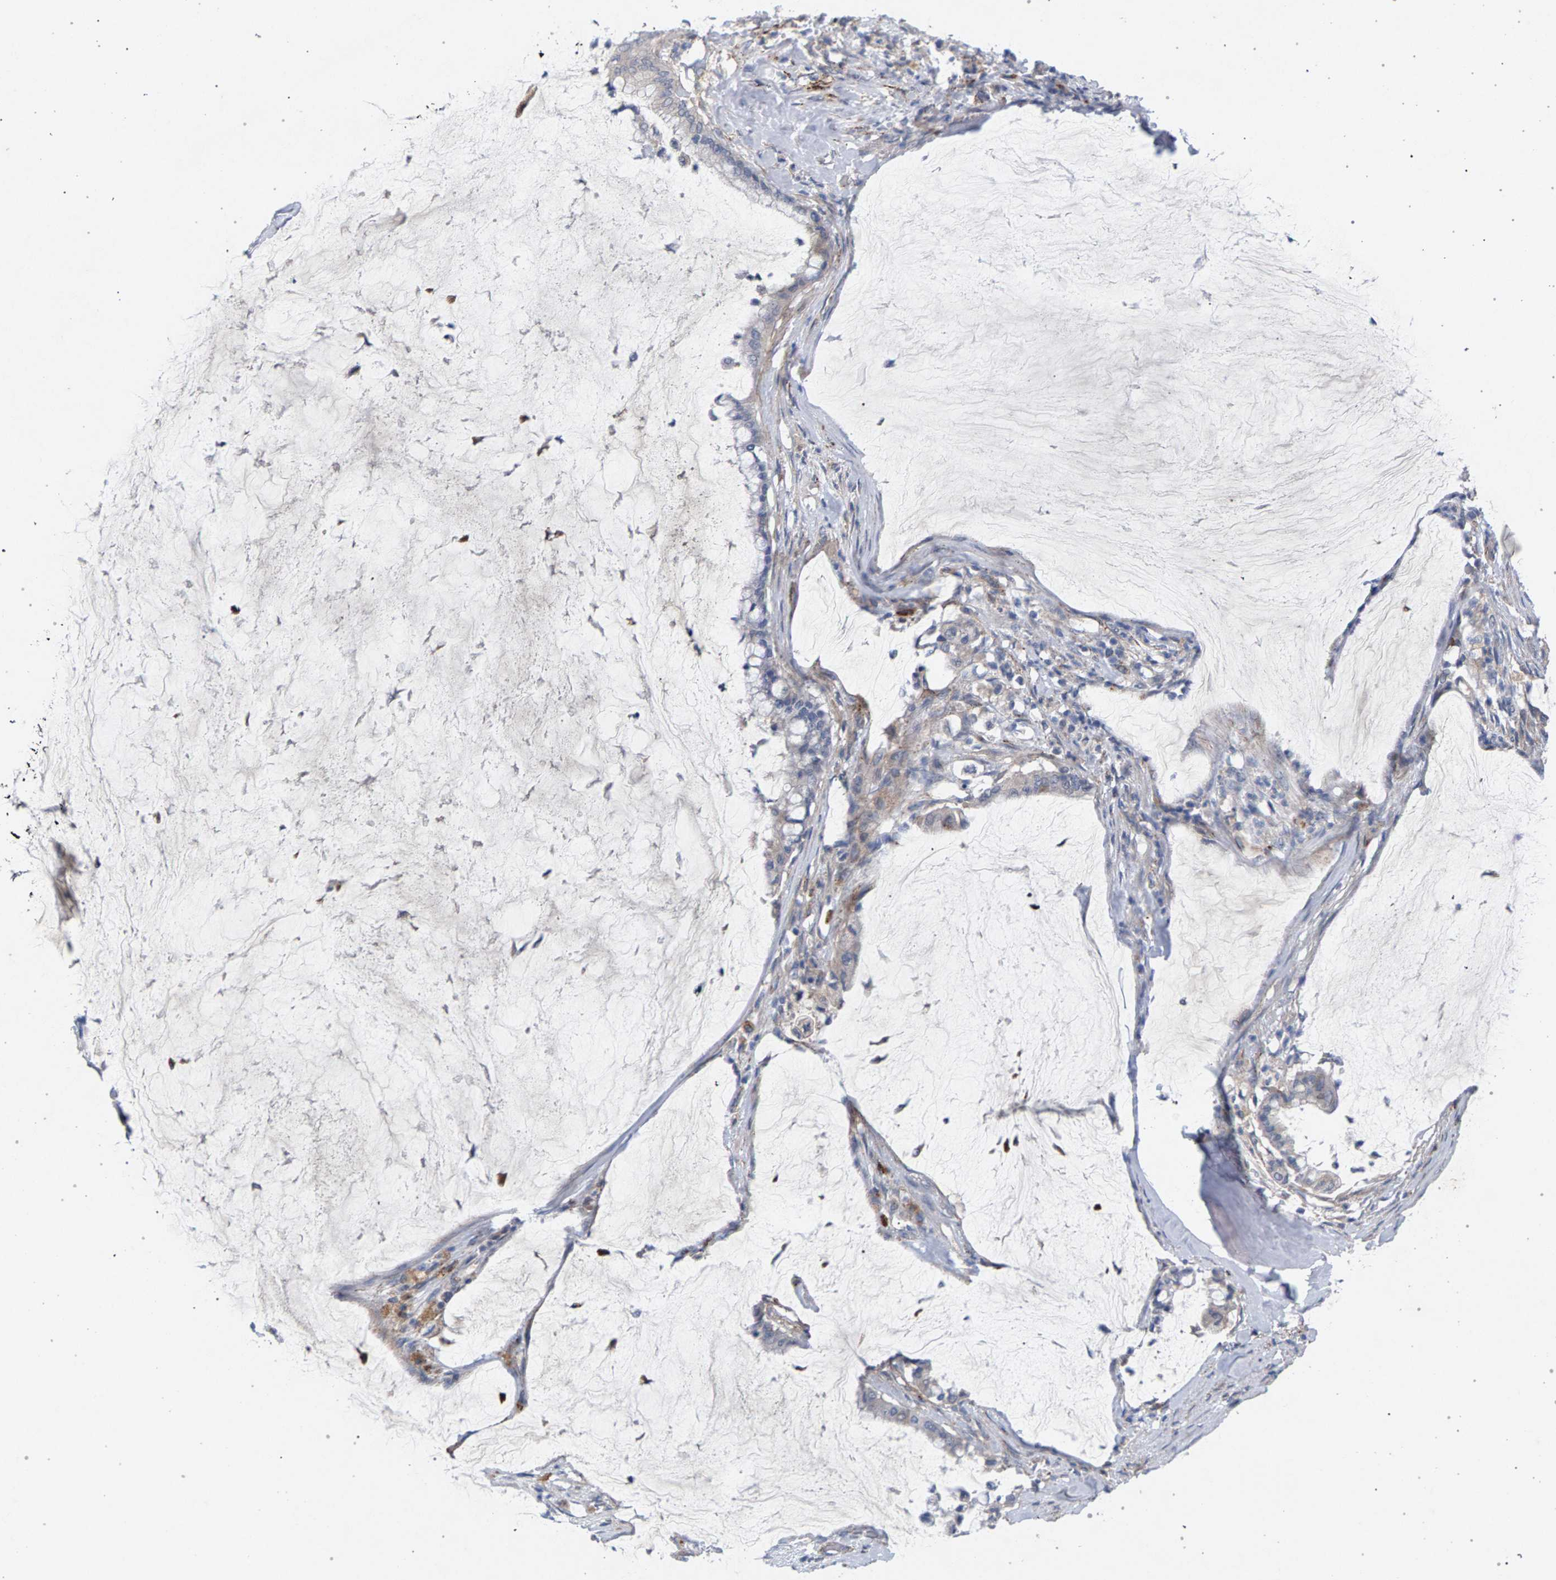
{"staining": {"intensity": "negative", "quantity": "none", "location": "none"}, "tissue": "pancreatic cancer", "cell_type": "Tumor cells", "image_type": "cancer", "snomed": [{"axis": "morphology", "description": "Adenocarcinoma, NOS"}, {"axis": "topography", "description": "Pancreas"}], "caption": "A high-resolution photomicrograph shows IHC staining of pancreatic cancer, which displays no significant positivity in tumor cells. (DAB (3,3'-diaminobenzidine) immunohistochemistry, high magnification).", "gene": "MAMDC2", "patient": {"sex": "male", "age": 41}}